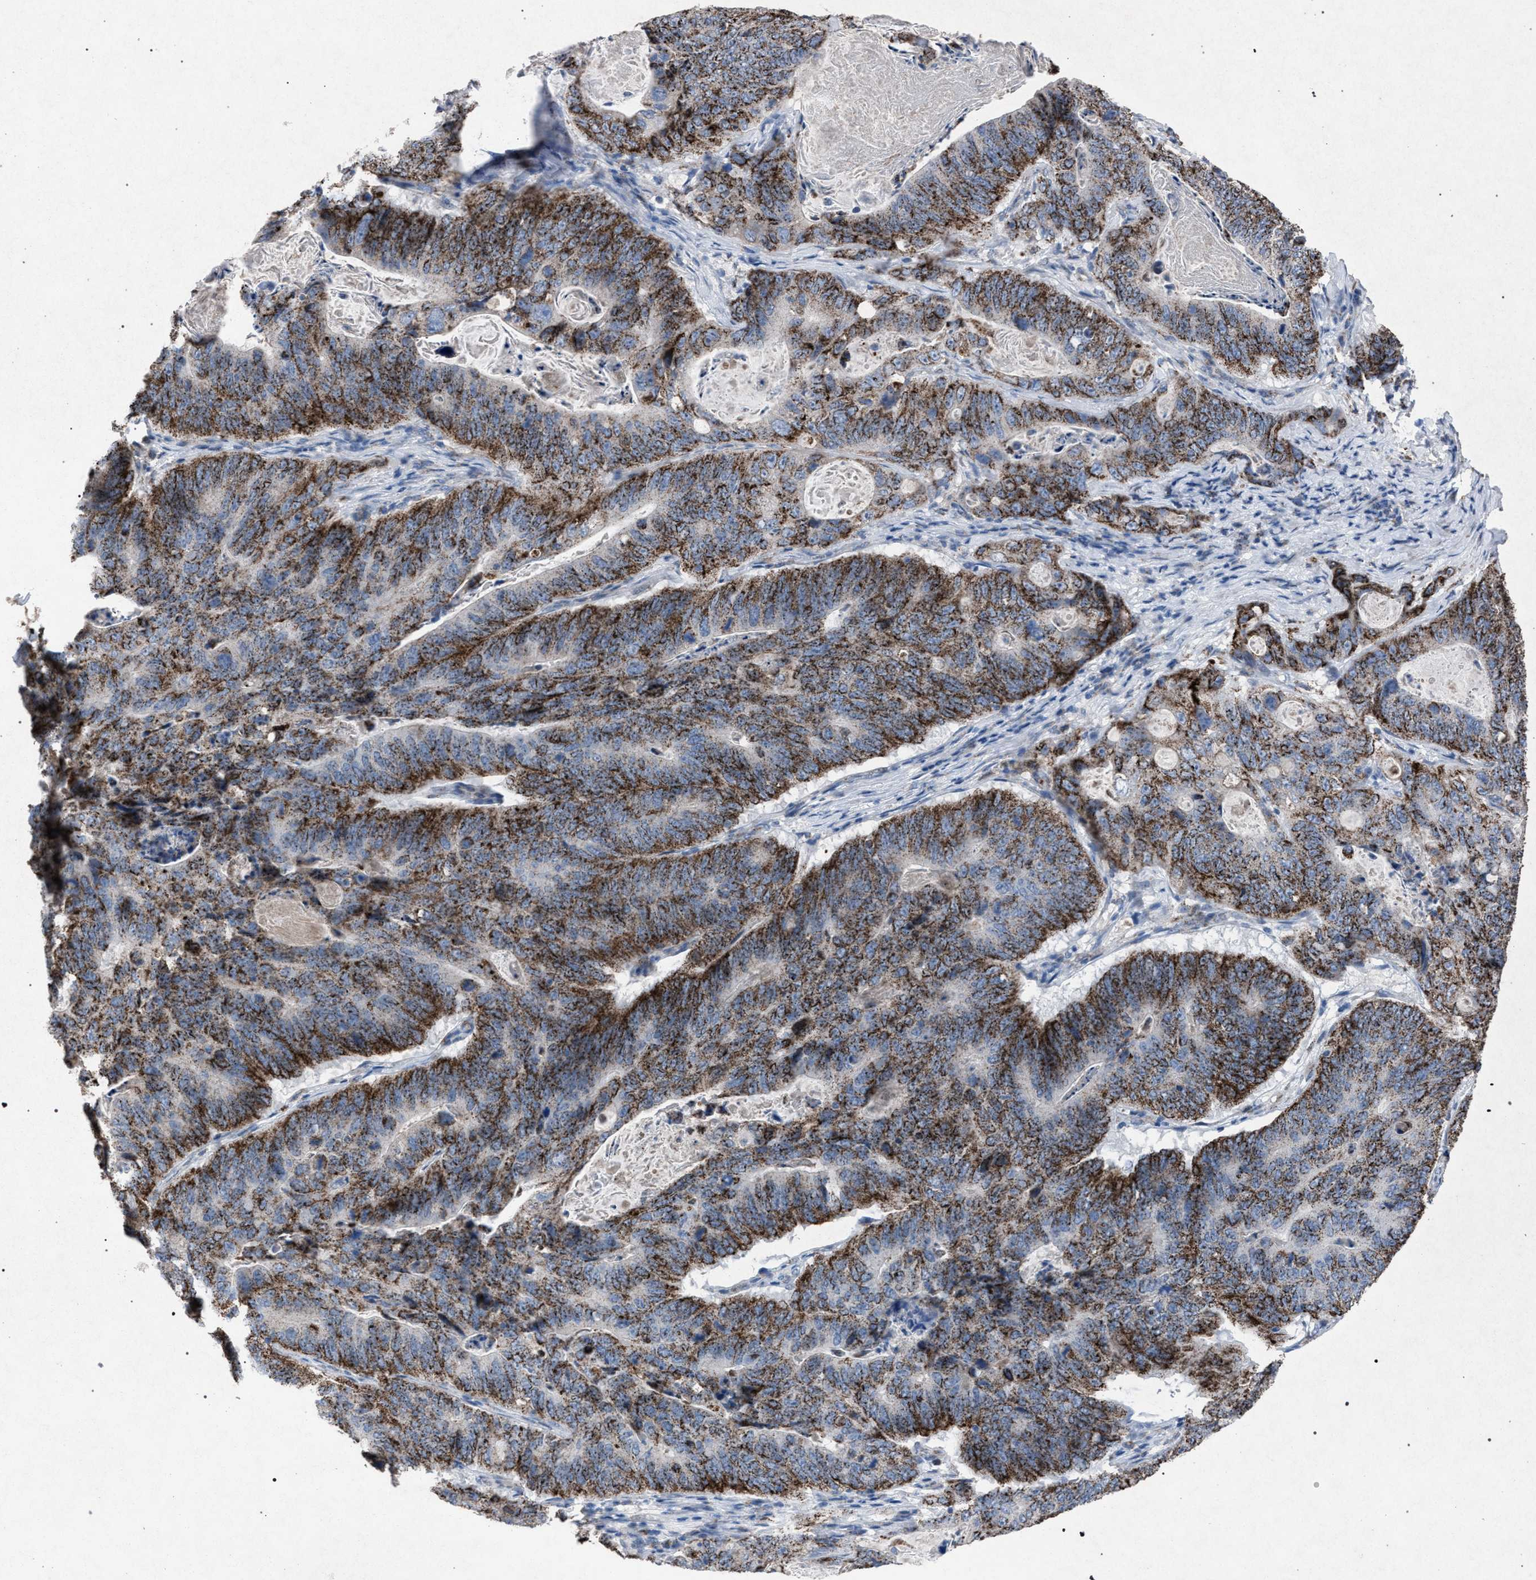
{"staining": {"intensity": "strong", "quantity": ">75%", "location": "cytoplasmic/membranous"}, "tissue": "stomach cancer", "cell_type": "Tumor cells", "image_type": "cancer", "snomed": [{"axis": "morphology", "description": "Normal tissue, NOS"}, {"axis": "morphology", "description": "Adenocarcinoma, NOS"}, {"axis": "topography", "description": "Stomach"}], "caption": "Stomach adenocarcinoma tissue exhibits strong cytoplasmic/membranous positivity in approximately >75% of tumor cells", "gene": "HSD17B4", "patient": {"sex": "female", "age": 89}}